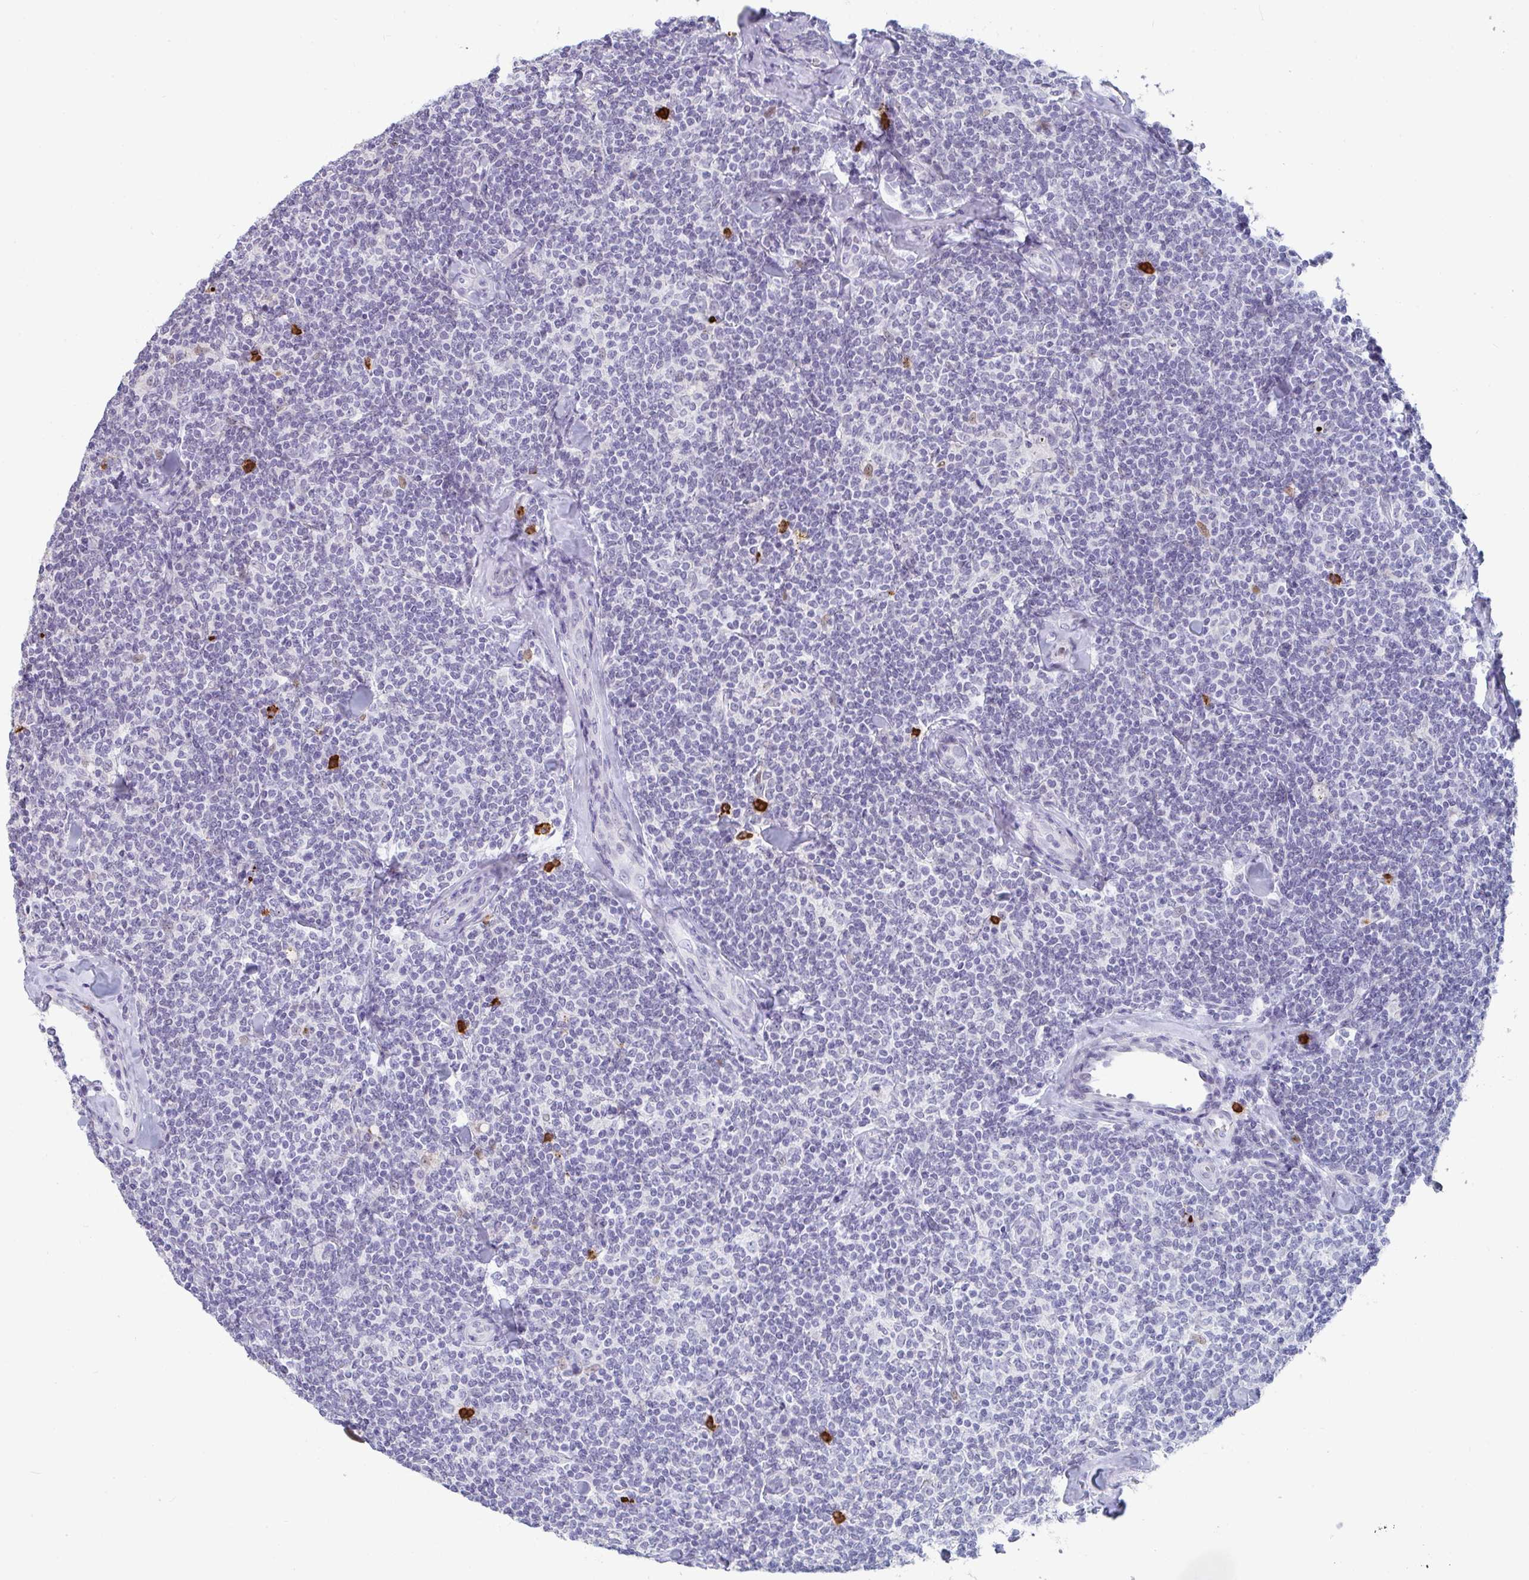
{"staining": {"intensity": "negative", "quantity": "none", "location": "none"}, "tissue": "lymphoma", "cell_type": "Tumor cells", "image_type": "cancer", "snomed": [{"axis": "morphology", "description": "Malignant lymphoma, non-Hodgkin's type, Low grade"}, {"axis": "topography", "description": "Lymph node"}], "caption": "High power microscopy histopathology image of an IHC photomicrograph of malignant lymphoma, non-Hodgkin's type (low-grade), revealing no significant positivity in tumor cells.", "gene": "RUBCN", "patient": {"sex": "female", "age": 56}}